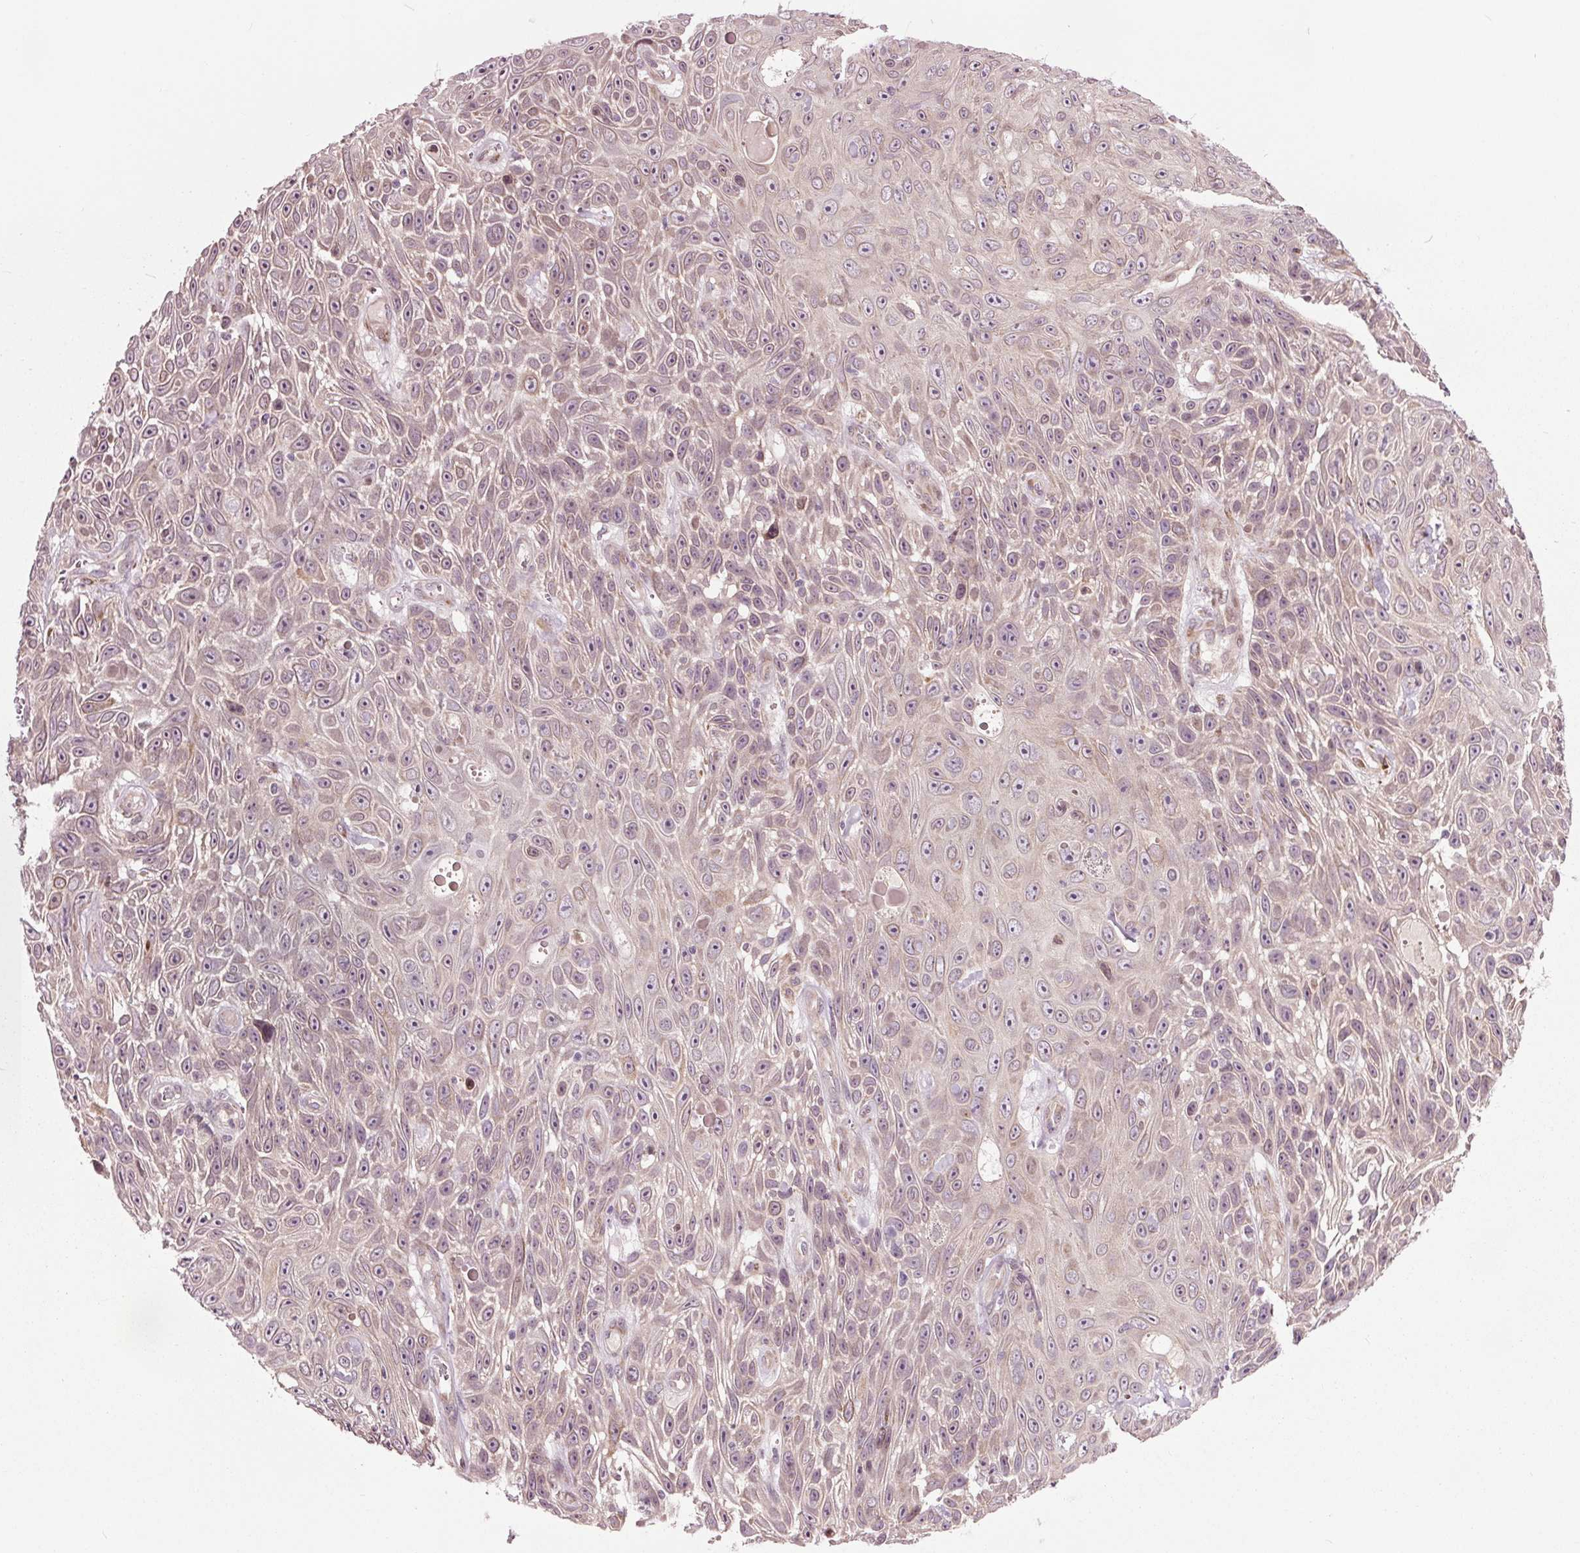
{"staining": {"intensity": "weak", "quantity": "<25%", "location": "nuclear"}, "tissue": "skin cancer", "cell_type": "Tumor cells", "image_type": "cancer", "snomed": [{"axis": "morphology", "description": "Squamous cell carcinoma, NOS"}, {"axis": "topography", "description": "Skin"}], "caption": "IHC photomicrograph of human skin squamous cell carcinoma stained for a protein (brown), which reveals no positivity in tumor cells.", "gene": "HAUS5", "patient": {"sex": "male", "age": 82}}